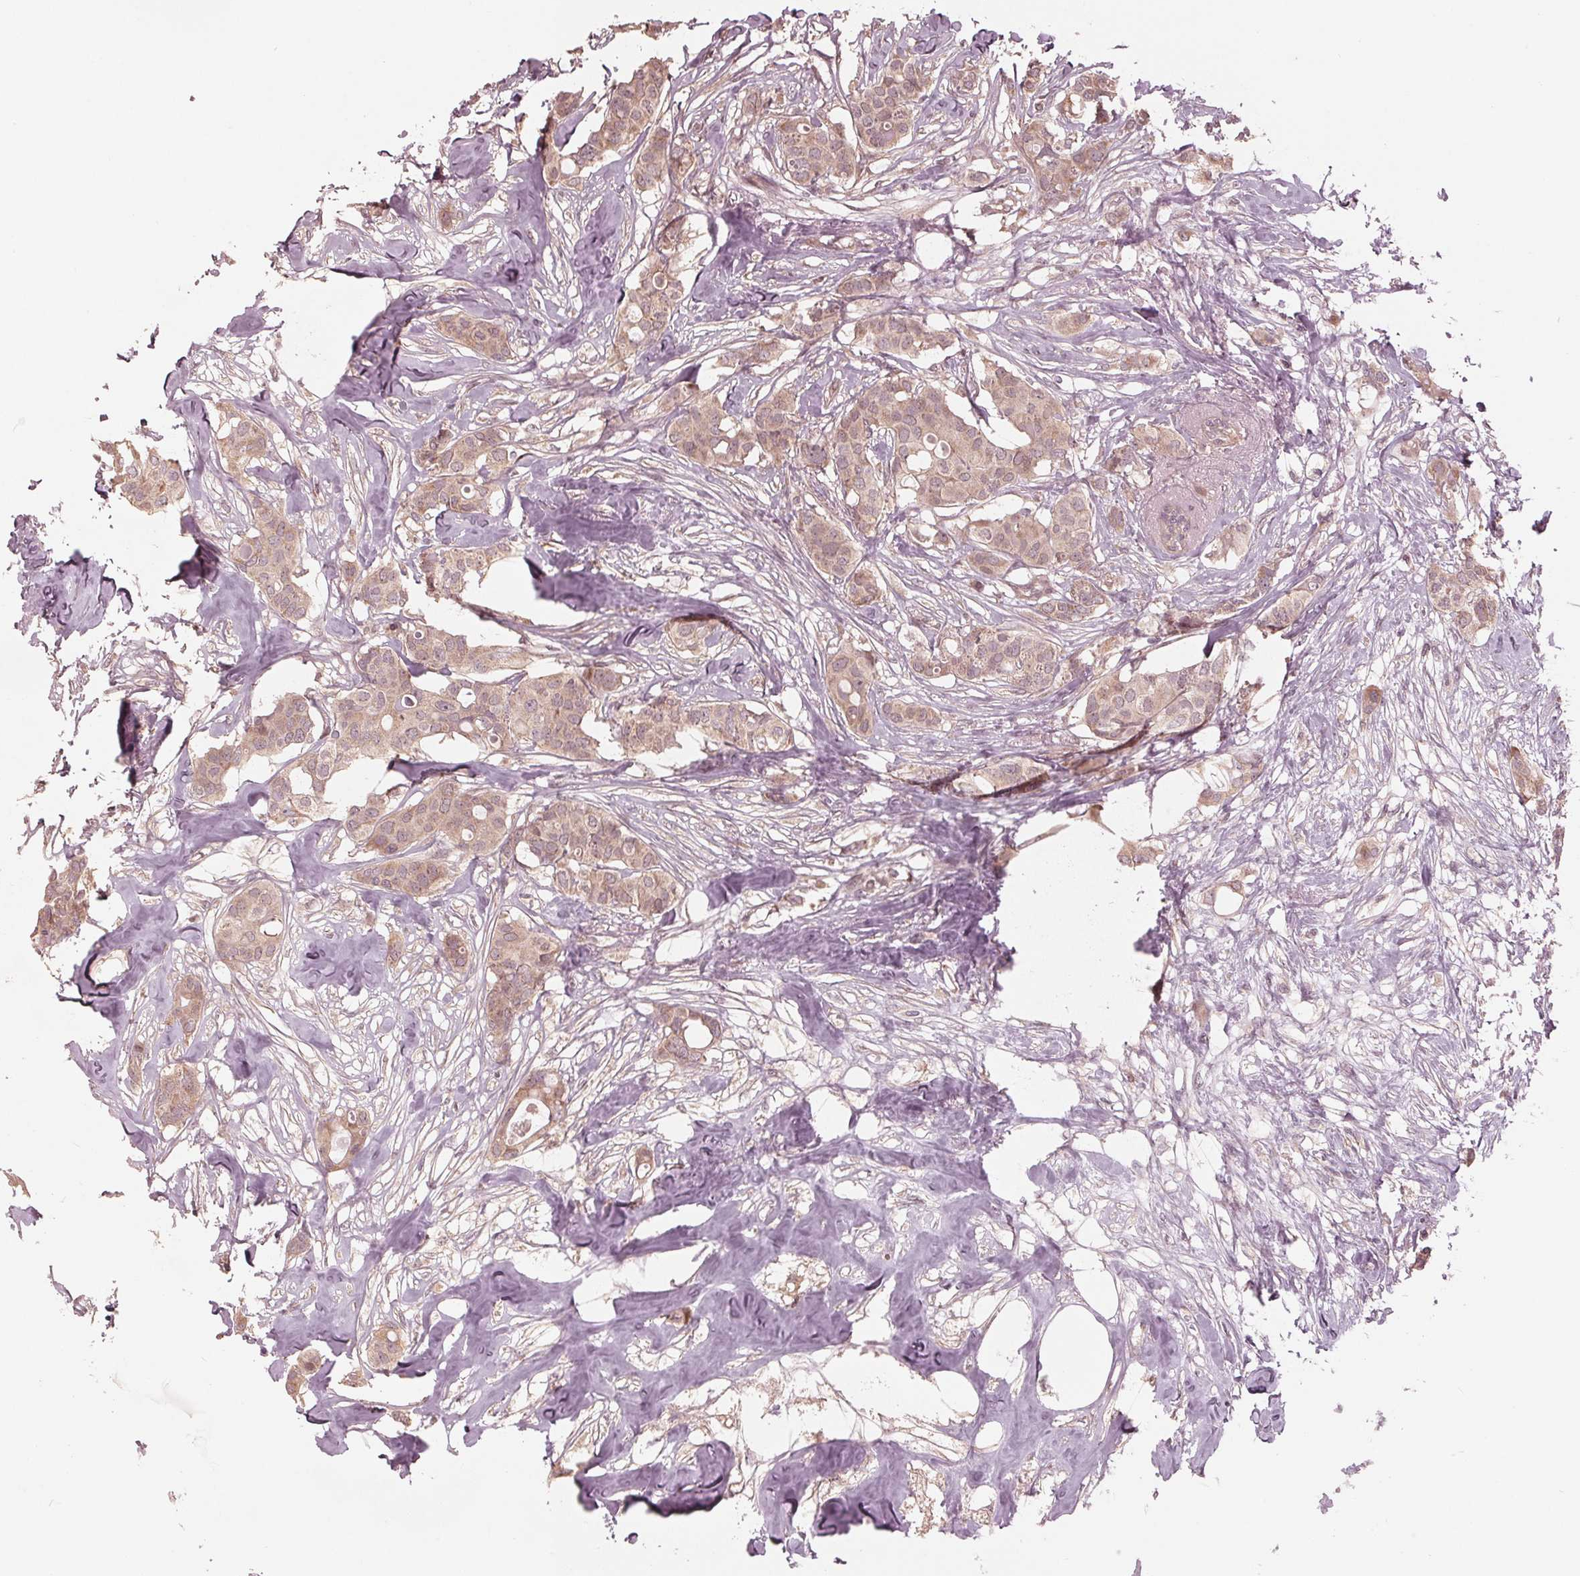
{"staining": {"intensity": "weak", "quantity": ">75%", "location": "cytoplasmic/membranous"}, "tissue": "breast cancer", "cell_type": "Tumor cells", "image_type": "cancer", "snomed": [{"axis": "morphology", "description": "Duct carcinoma"}, {"axis": "topography", "description": "Breast"}], "caption": "Breast invasive ductal carcinoma stained with a protein marker reveals weak staining in tumor cells.", "gene": "ZNF471", "patient": {"sex": "female", "age": 62}}